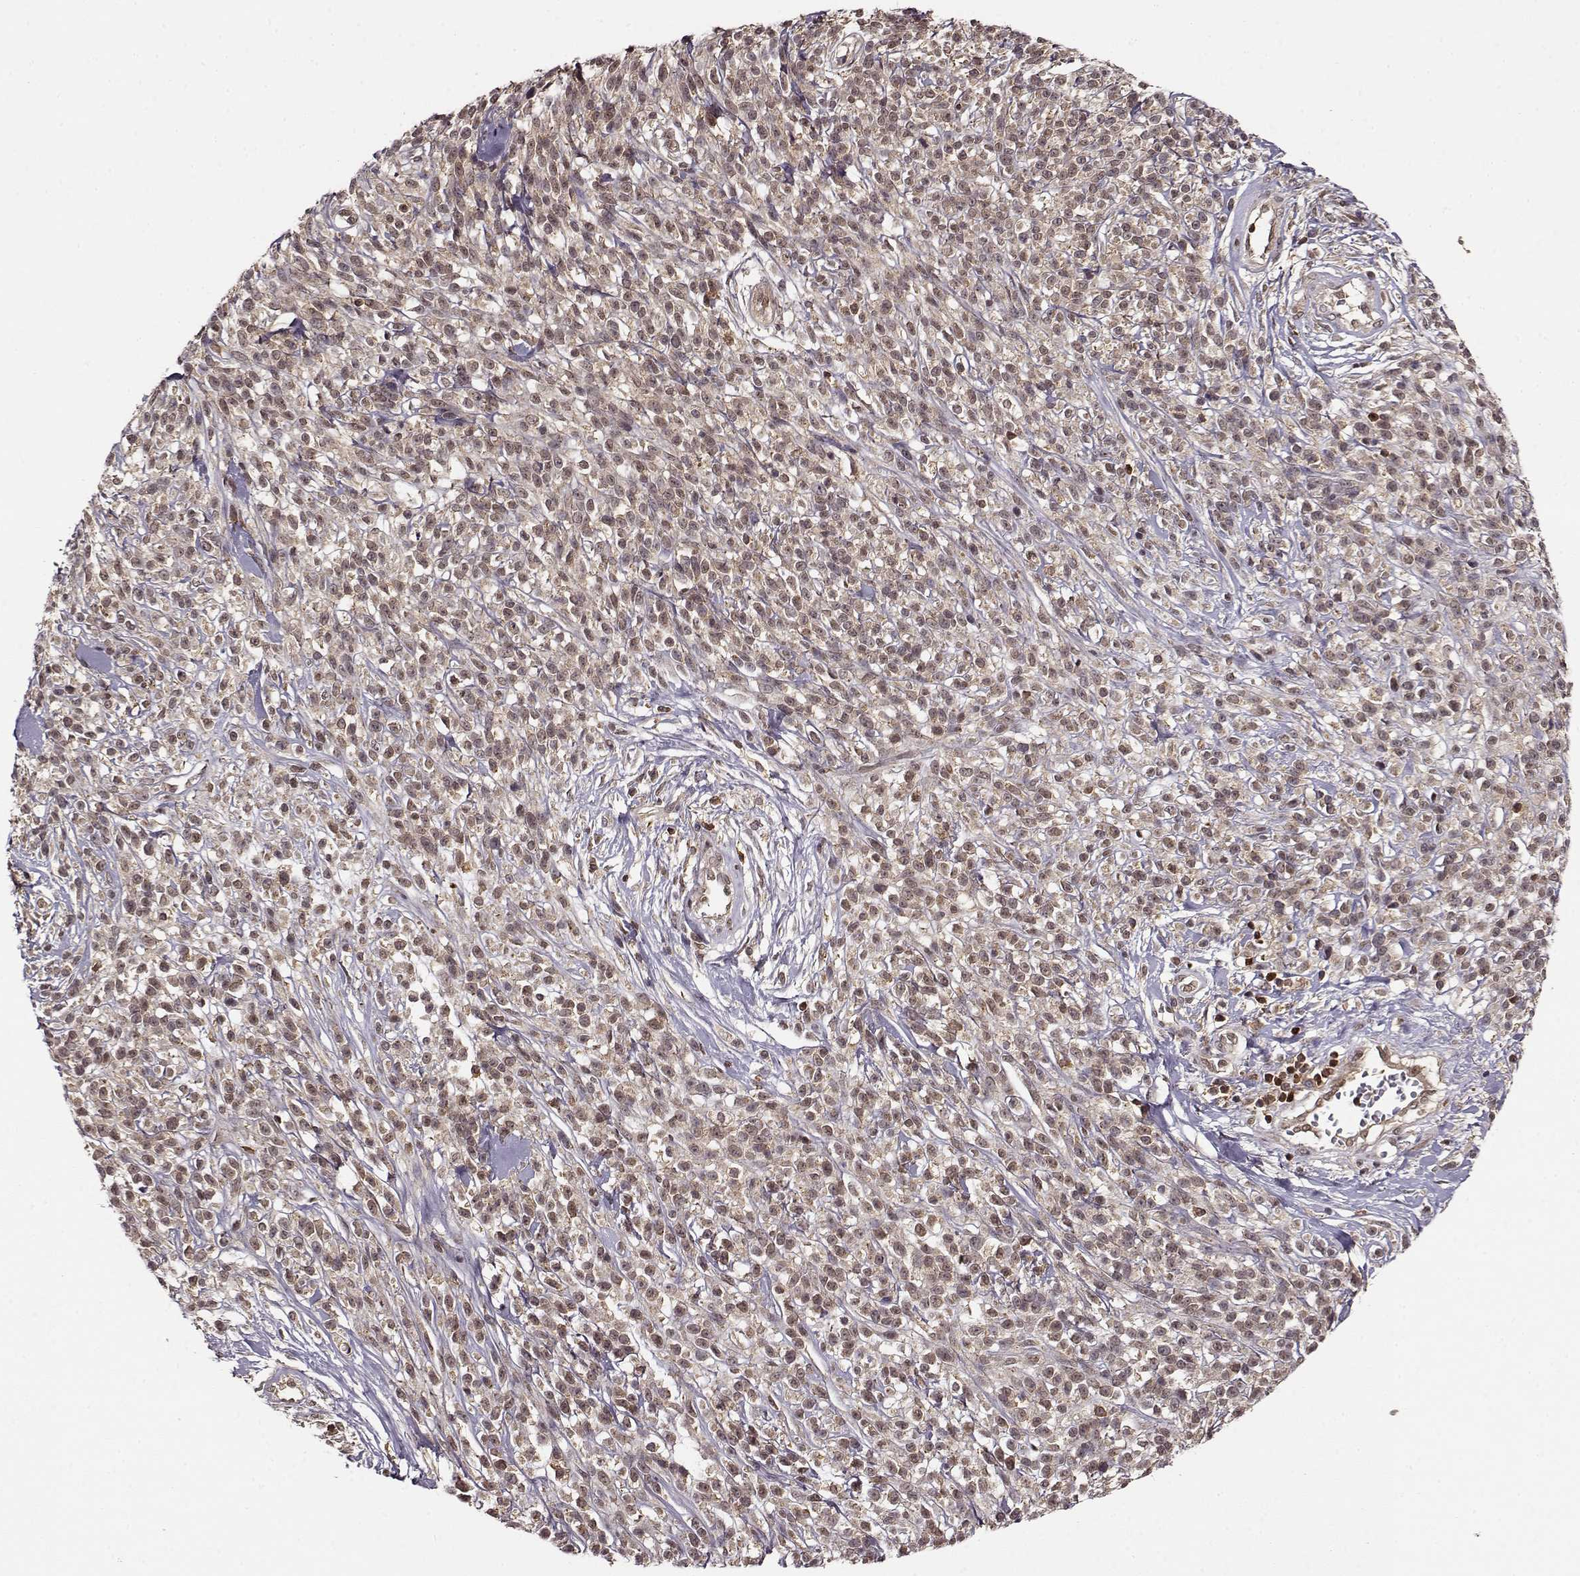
{"staining": {"intensity": "weak", "quantity": ">75%", "location": "cytoplasmic/membranous"}, "tissue": "melanoma", "cell_type": "Tumor cells", "image_type": "cancer", "snomed": [{"axis": "morphology", "description": "Malignant melanoma, NOS"}, {"axis": "topography", "description": "Skin"}, {"axis": "topography", "description": "Skin of trunk"}], "caption": "Protein expression analysis of human malignant melanoma reveals weak cytoplasmic/membranous positivity in approximately >75% of tumor cells.", "gene": "MFSD1", "patient": {"sex": "male", "age": 74}}